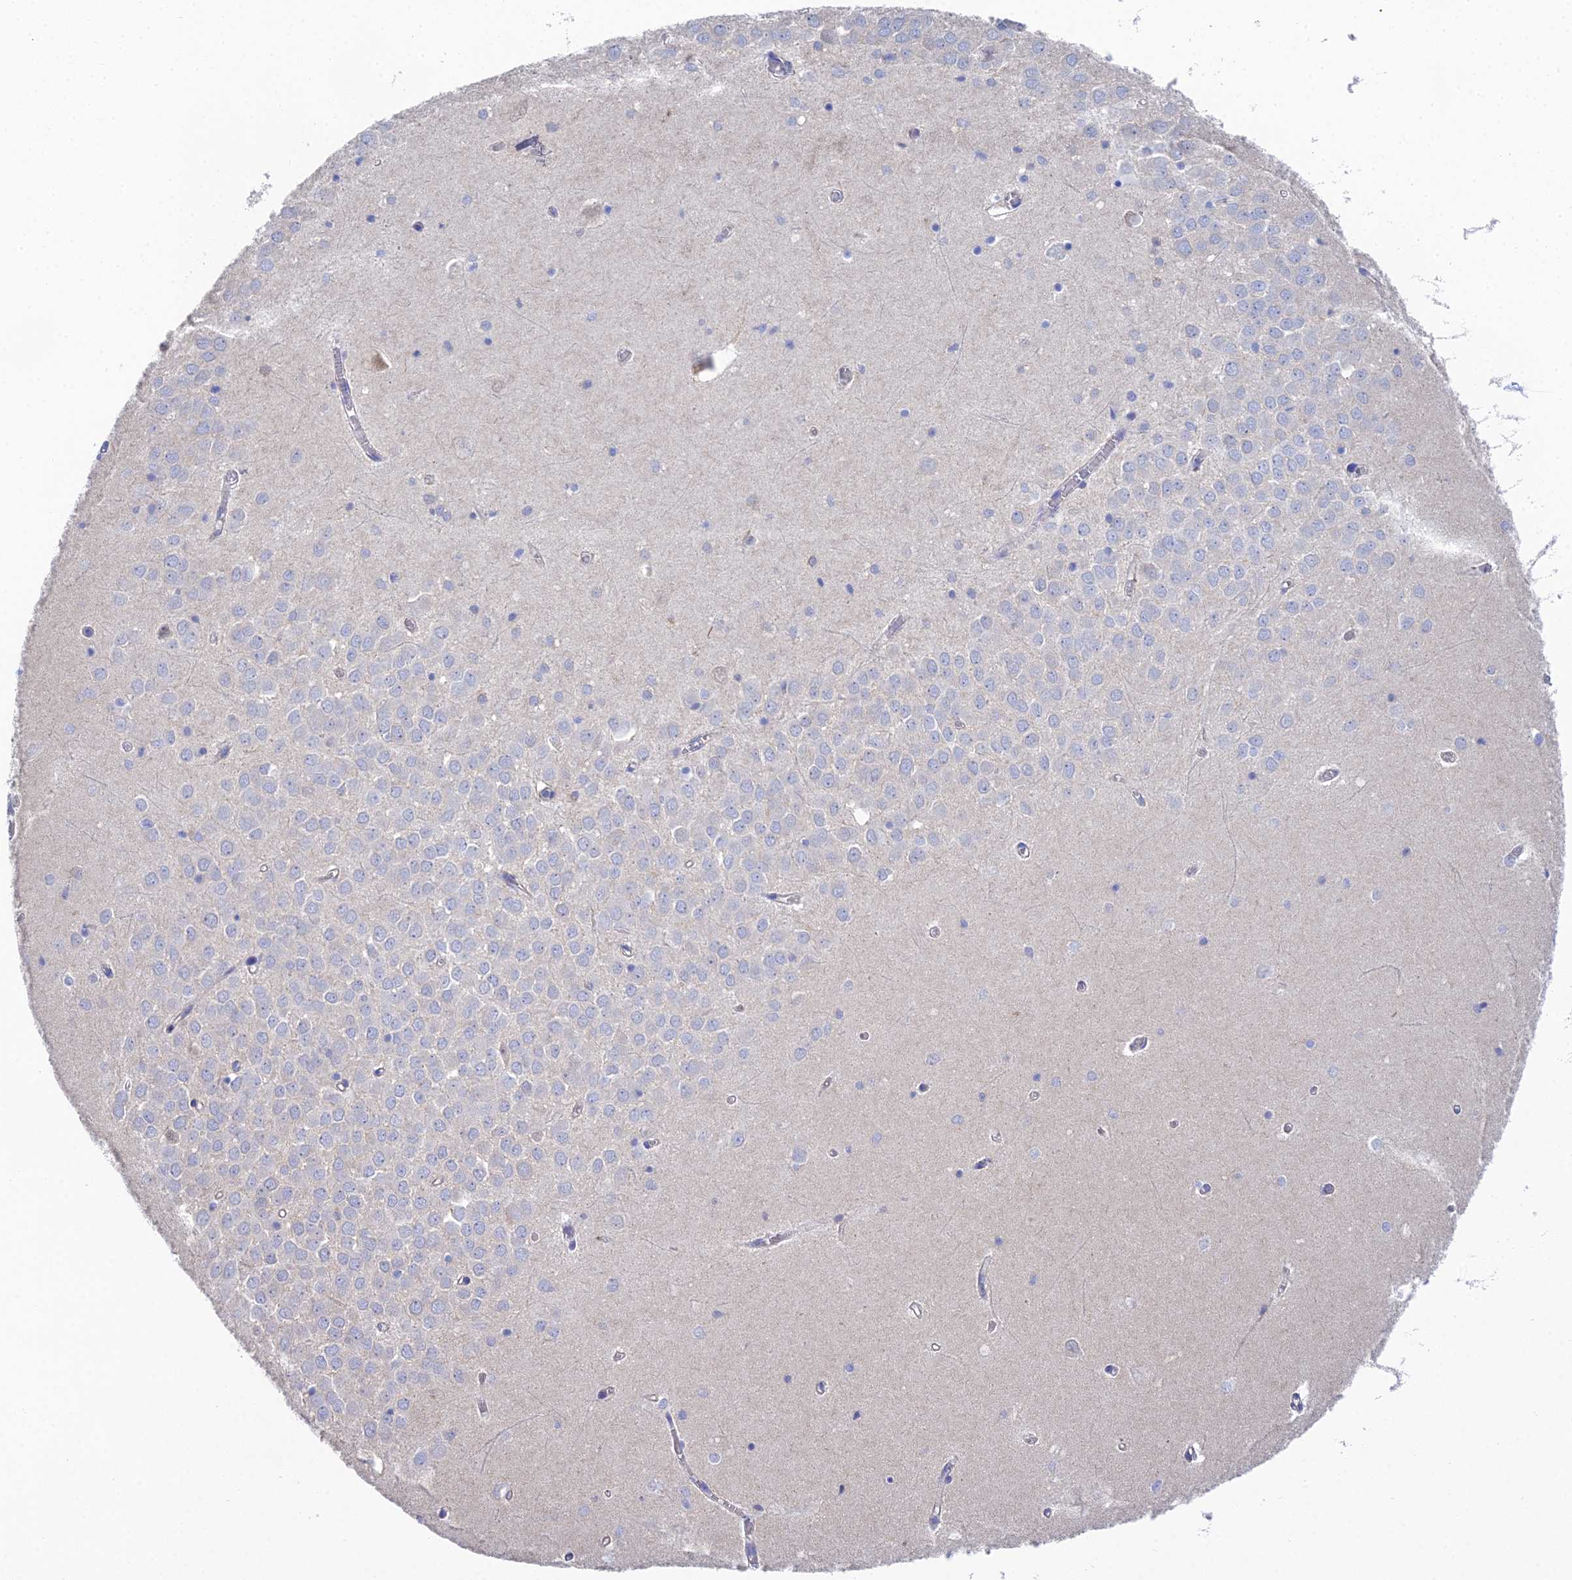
{"staining": {"intensity": "negative", "quantity": "none", "location": "none"}, "tissue": "hippocampus", "cell_type": "Glial cells", "image_type": "normal", "snomed": [{"axis": "morphology", "description": "Normal tissue, NOS"}, {"axis": "topography", "description": "Hippocampus"}], "caption": "This is a micrograph of immunohistochemistry staining of benign hippocampus, which shows no positivity in glial cells.", "gene": "DNAH14", "patient": {"sex": "male", "age": 70}}